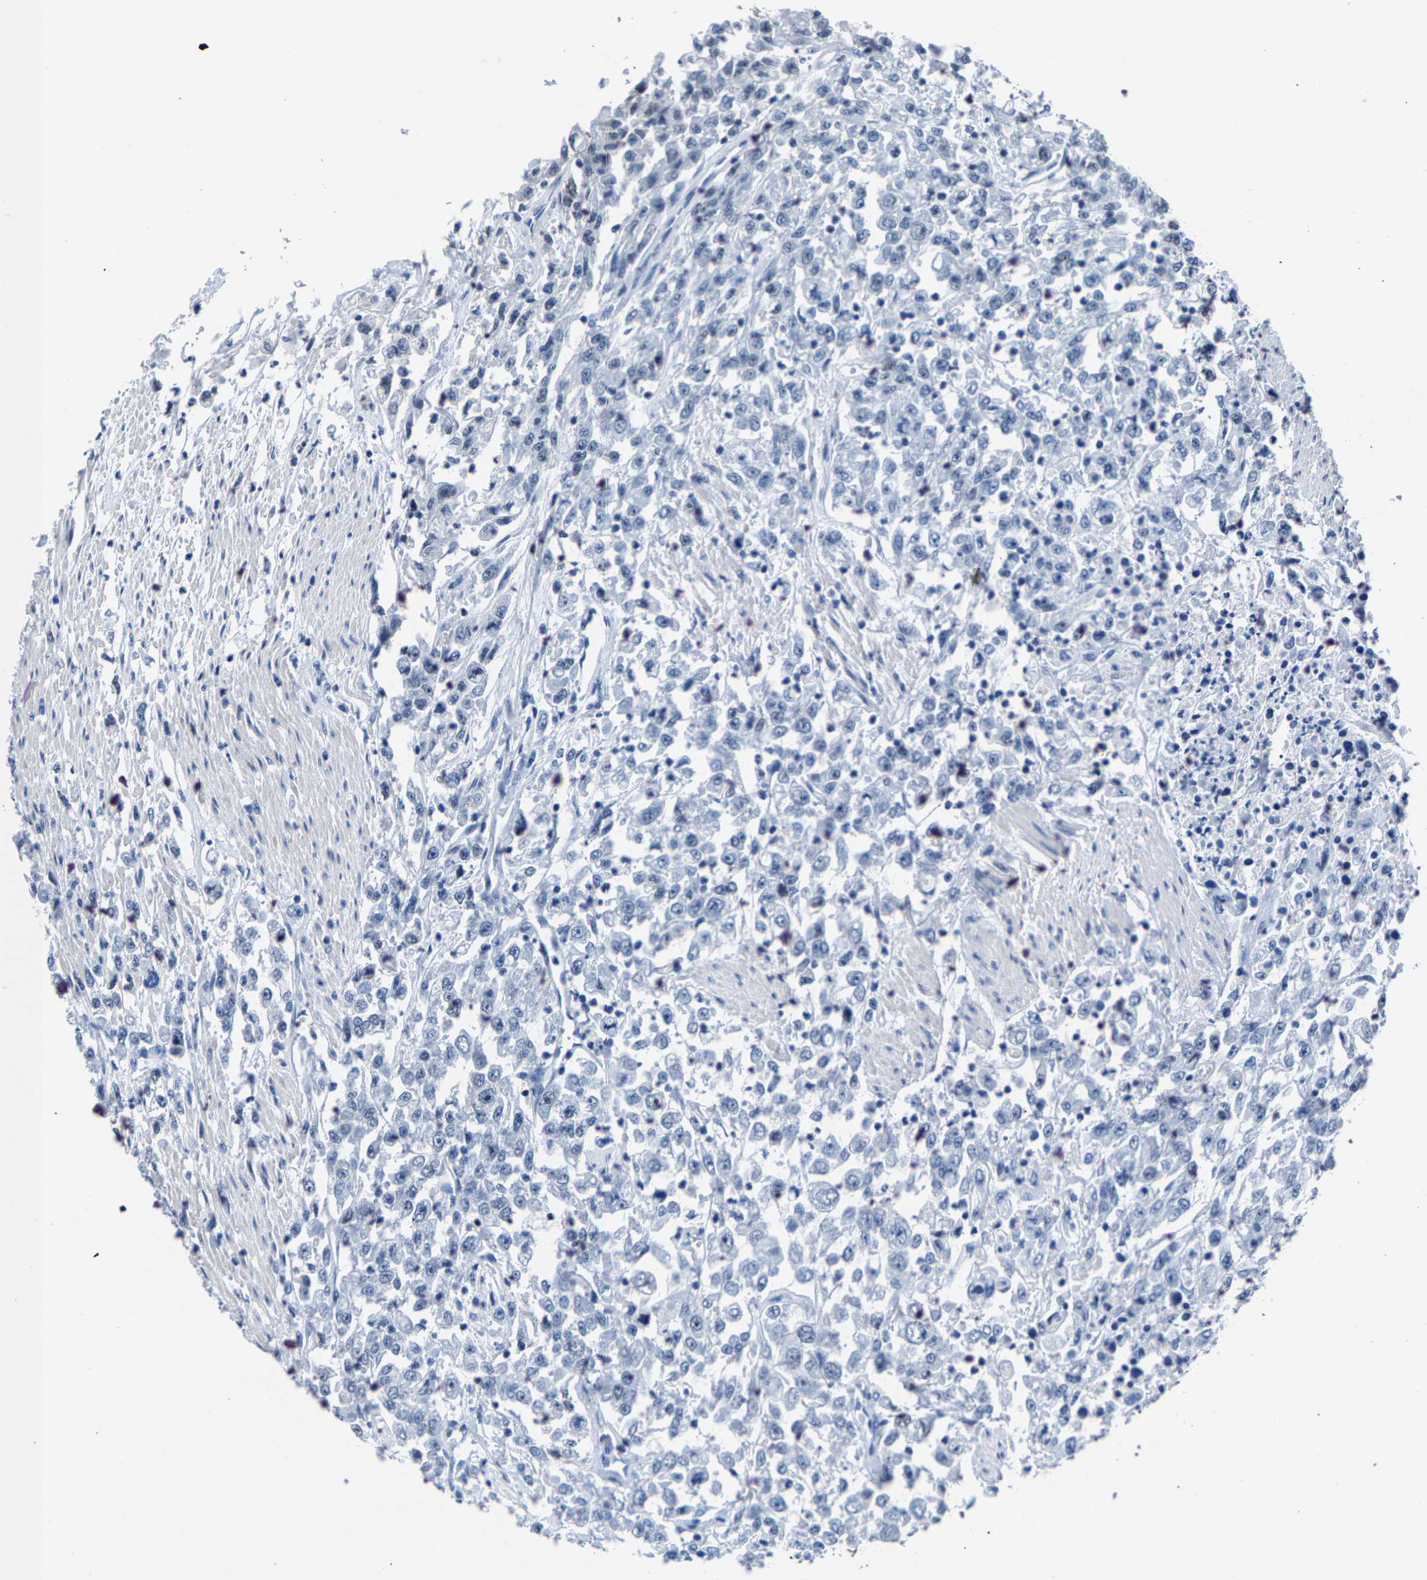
{"staining": {"intensity": "negative", "quantity": "none", "location": "none"}, "tissue": "urothelial cancer", "cell_type": "Tumor cells", "image_type": "cancer", "snomed": [{"axis": "morphology", "description": "Urothelial carcinoma, High grade"}, {"axis": "topography", "description": "Urinary bladder"}], "caption": "The micrograph shows no staining of tumor cells in urothelial carcinoma (high-grade). The staining is performed using DAB brown chromogen with nuclei counter-stained in using hematoxylin.", "gene": "SSH3", "patient": {"sex": "male", "age": 46}}